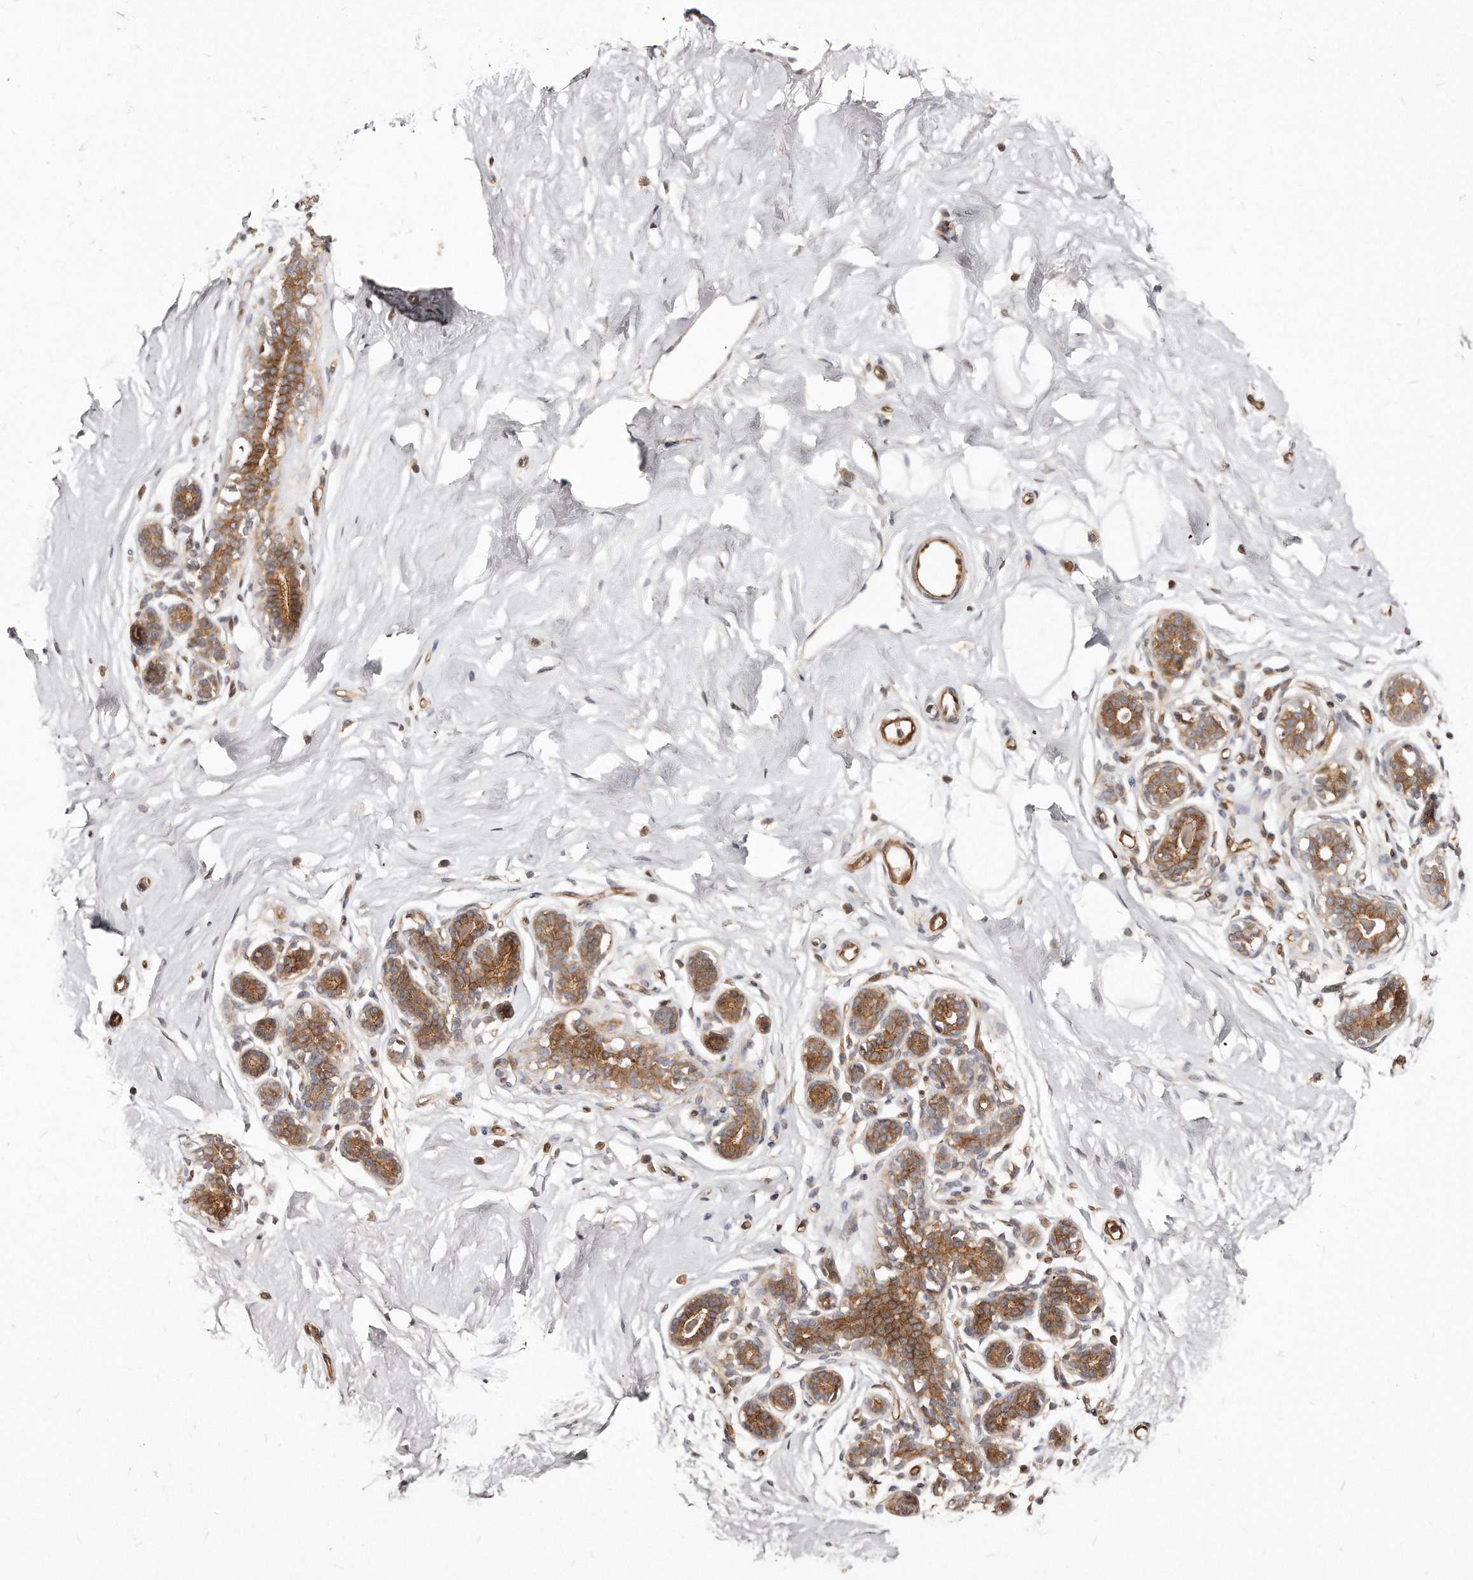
{"staining": {"intensity": "negative", "quantity": "none", "location": "none"}, "tissue": "breast", "cell_type": "Adipocytes", "image_type": "normal", "snomed": [{"axis": "morphology", "description": "Normal tissue, NOS"}, {"axis": "morphology", "description": "Adenoma, NOS"}, {"axis": "topography", "description": "Breast"}], "caption": "High power microscopy micrograph of an immunohistochemistry (IHC) photomicrograph of unremarkable breast, revealing no significant staining in adipocytes.", "gene": "GBP4", "patient": {"sex": "female", "age": 23}}